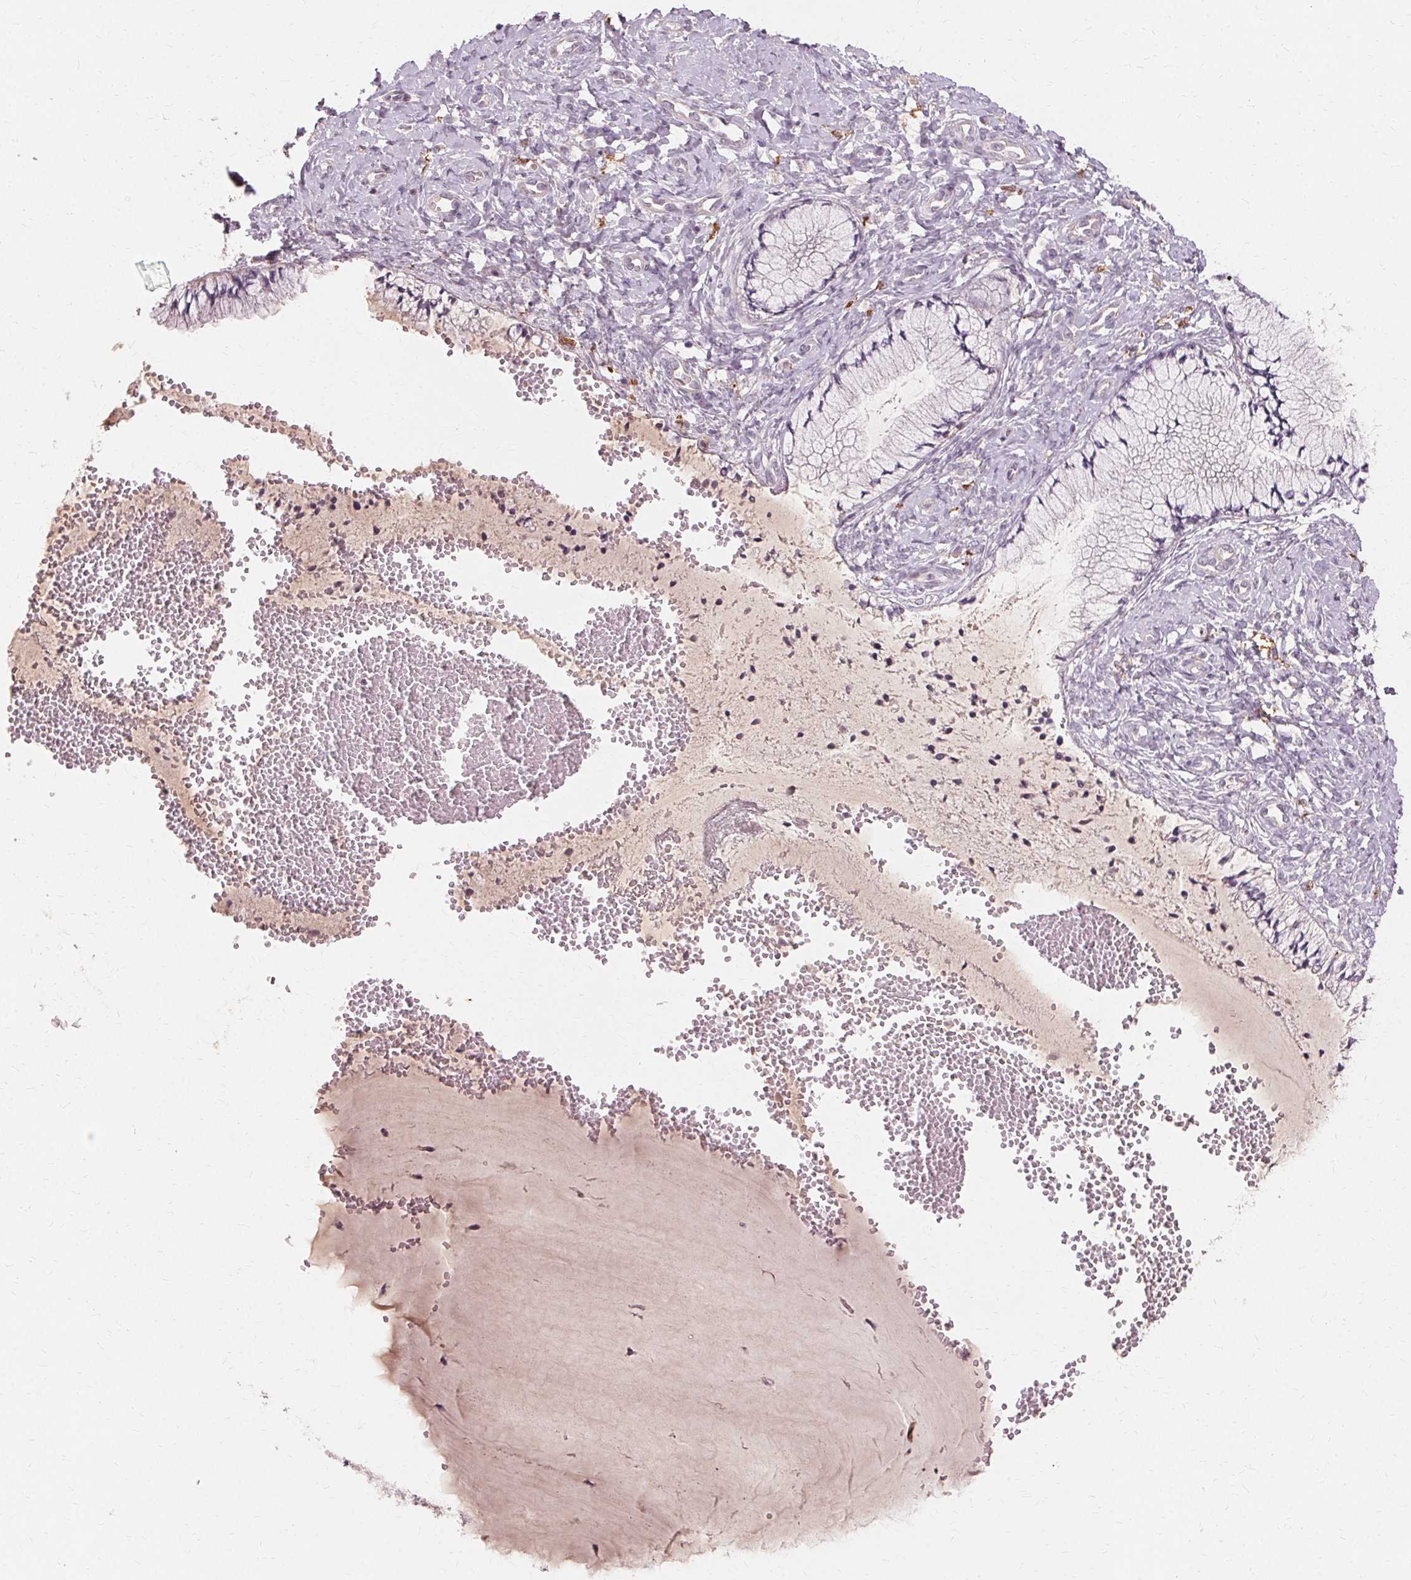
{"staining": {"intensity": "negative", "quantity": "none", "location": "none"}, "tissue": "cervix", "cell_type": "Glandular cells", "image_type": "normal", "snomed": [{"axis": "morphology", "description": "Normal tissue, NOS"}, {"axis": "topography", "description": "Cervix"}], "caption": "Cervix stained for a protein using IHC demonstrates no staining glandular cells.", "gene": "IFNGR1", "patient": {"sex": "female", "age": 37}}